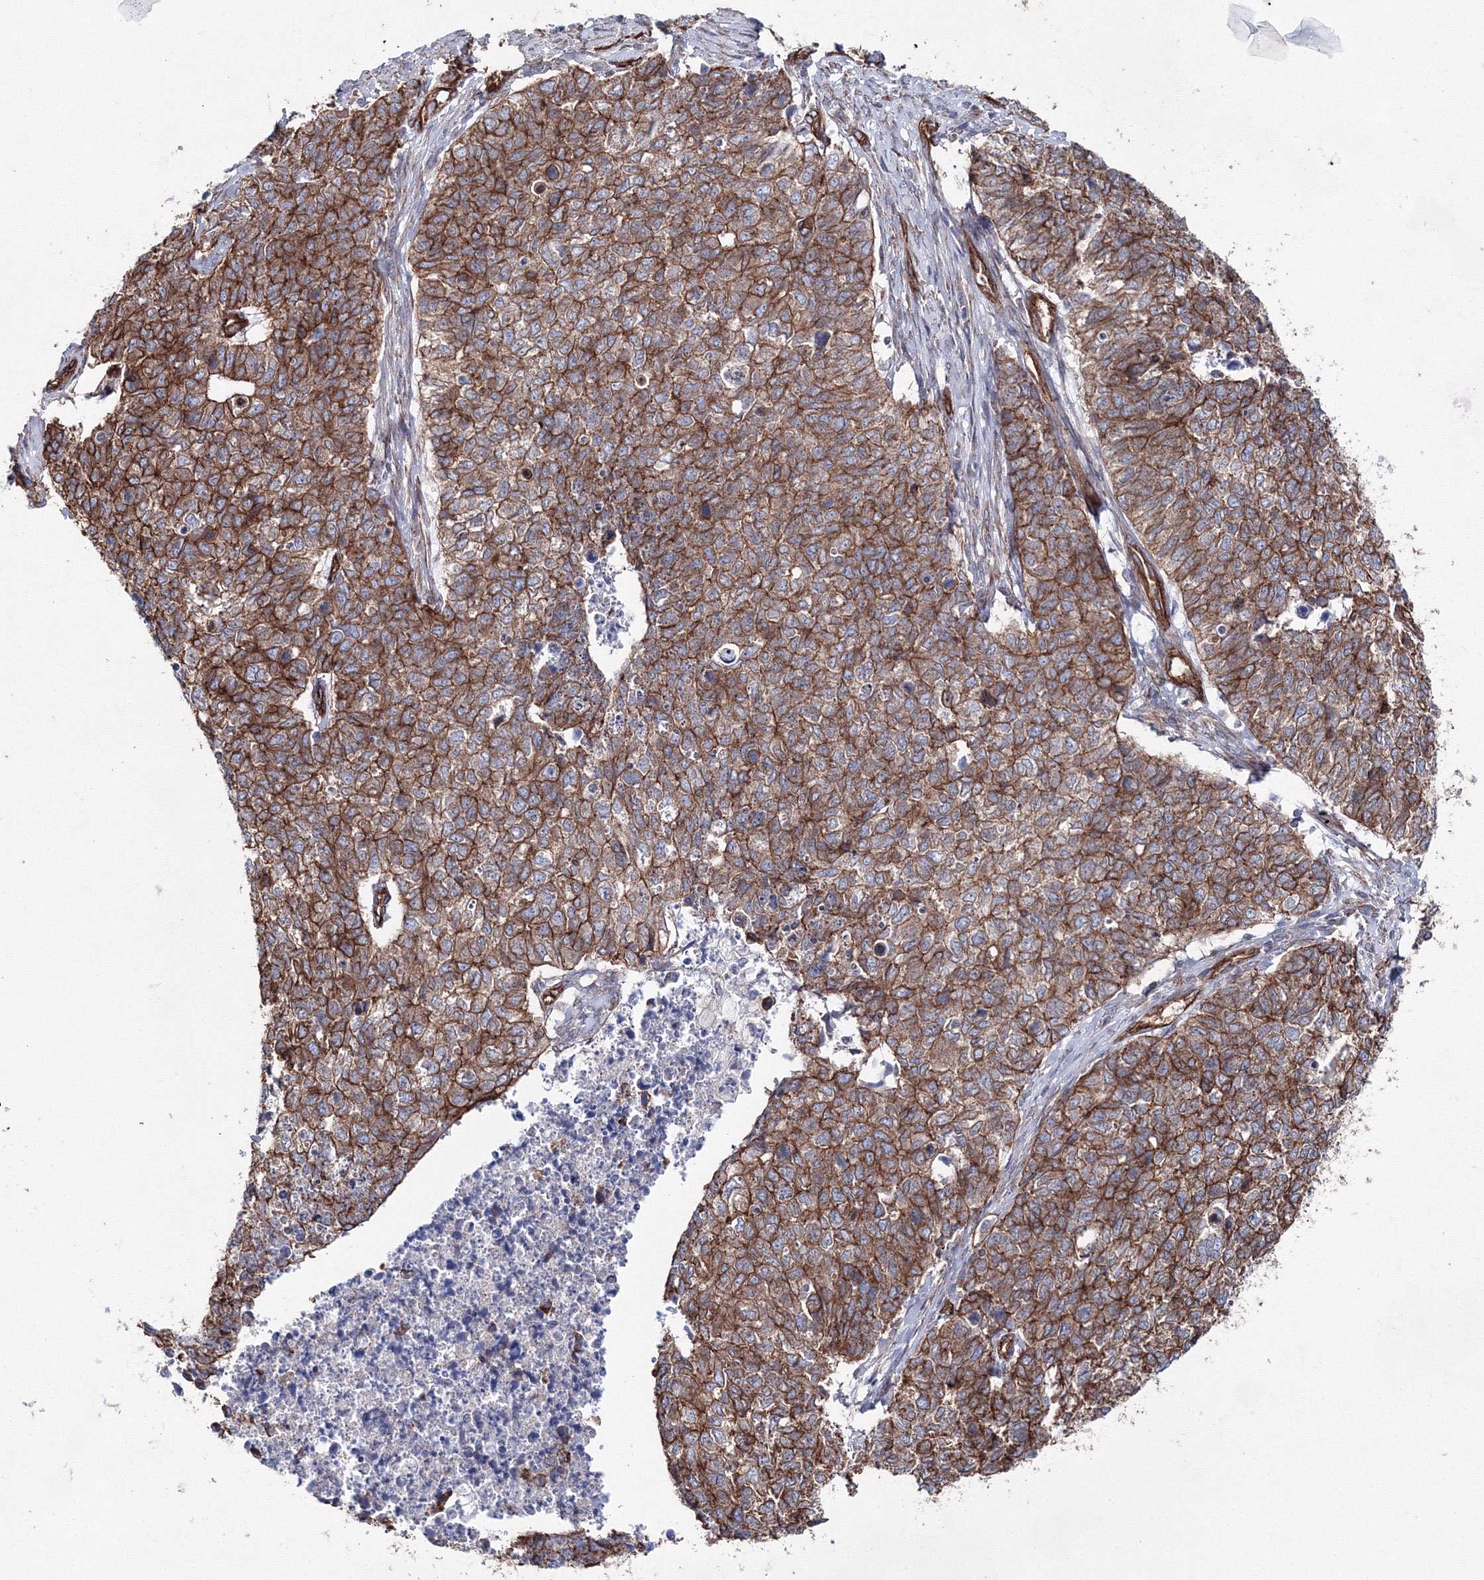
{"staining": {"intensity": "strong", "quantity": ">75%", "location": "cytoplasmic/membranous"}, "tissue": "cervical cancer", "cell_type": "Tumor cells", "image_type": "cancer", "snomed": [{"axis": "morphology", "description": "Squamous cell carcinoma, NOS"}, {"axis": "topography", "description": "Cervix"}], "caption": "Tumor cells show high levels of strong cytoplasmic/membranous expression in approximately >75% of cells in cervical cancer. (Brightfield microscopy of DAB IHC at high magnification).", "gene": "ANKRD37", "patient": {"sex": "female", "age": 63}}